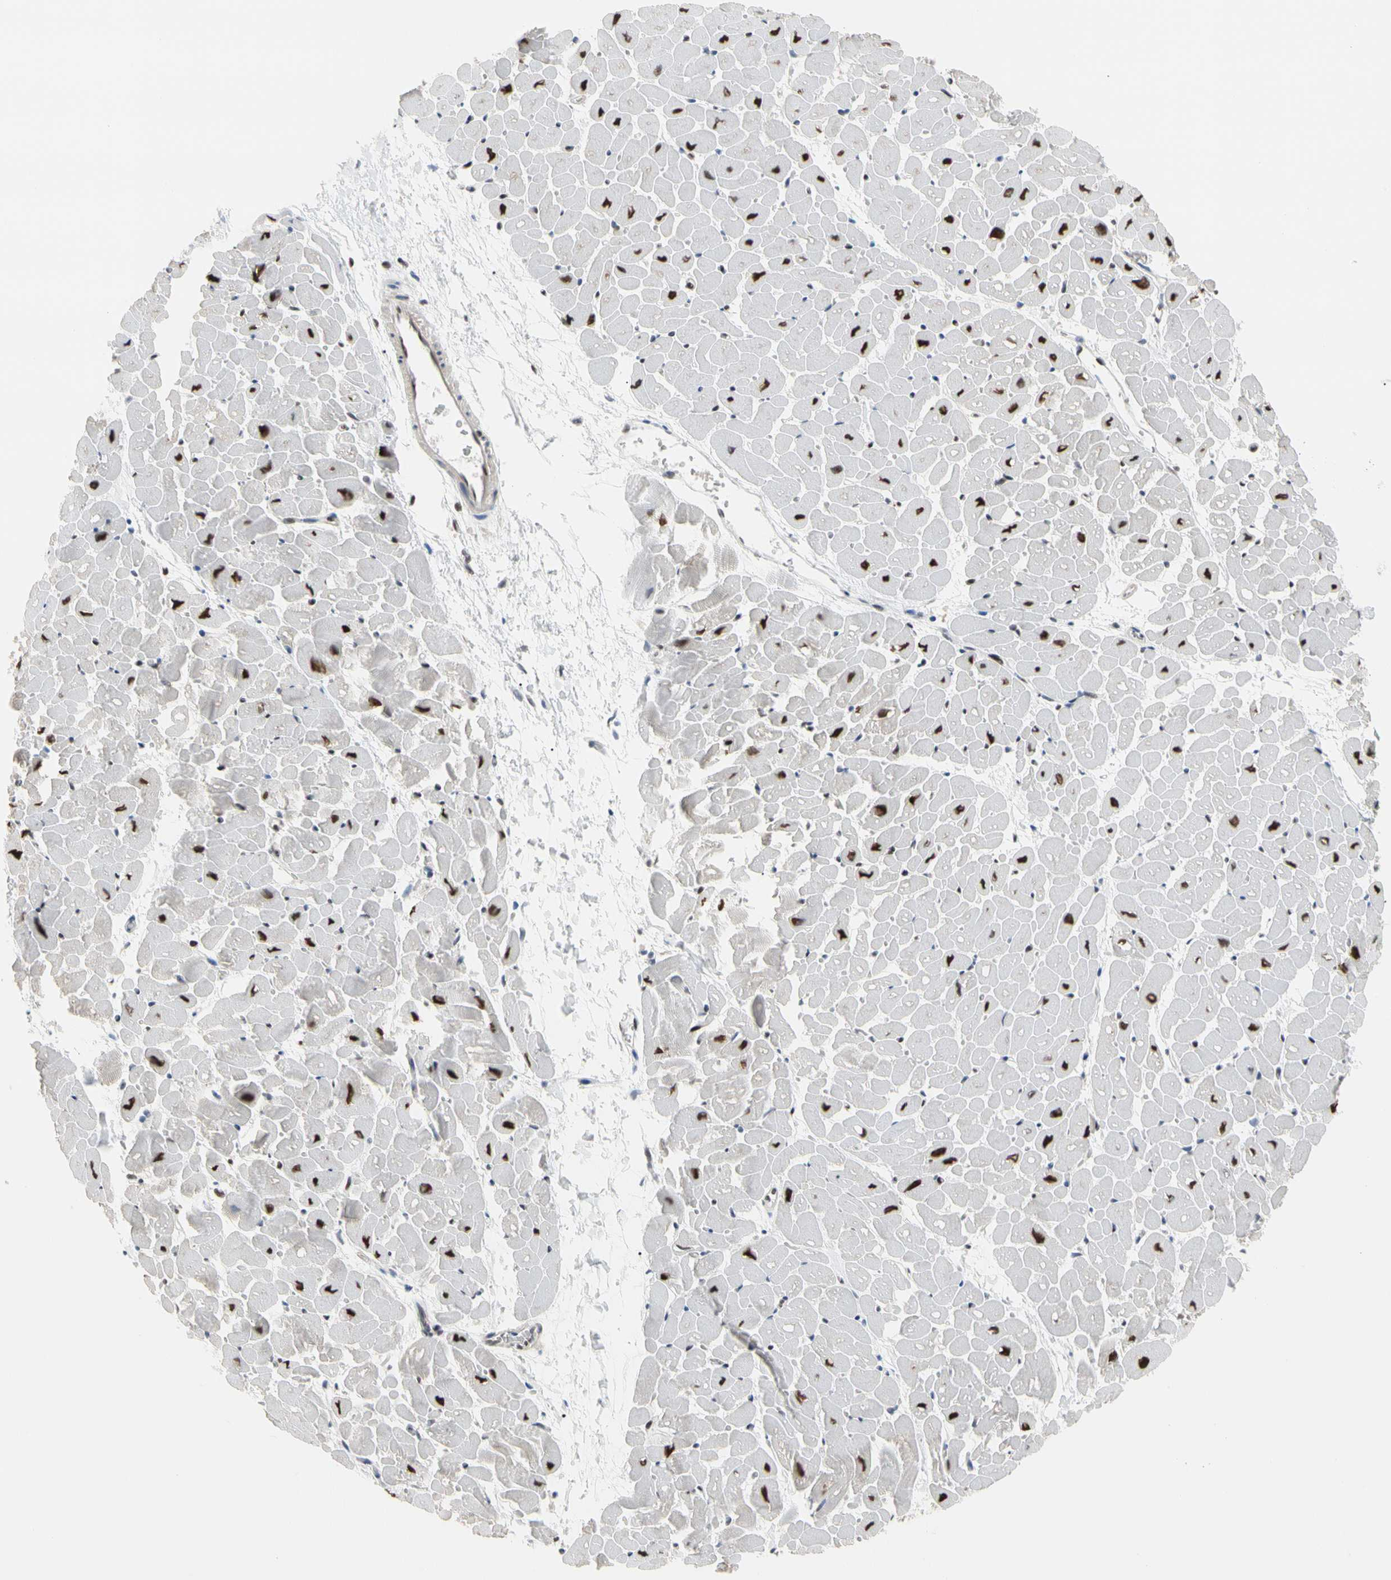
{"staining": {"intensity": "strong", "quantity": ">75%", "location": "nuclear"}, "tissue": "heart muscle", "cell_type": "Cardiomyocytes", "image_type": "normal", "snomed": [{"axis": "morphology", "description": "Normal tissue, NOS"}, {"axis": "topography", "description": "Heart"}], "caption": "This image reveals immunohistochemistry (IHC) staining of benign heart muscle, with high strong nuclear staining in approximately >75% of cardiomyocytes.", "gene": "FAM98B", "patient": {"sex": "male", "age": 45}}